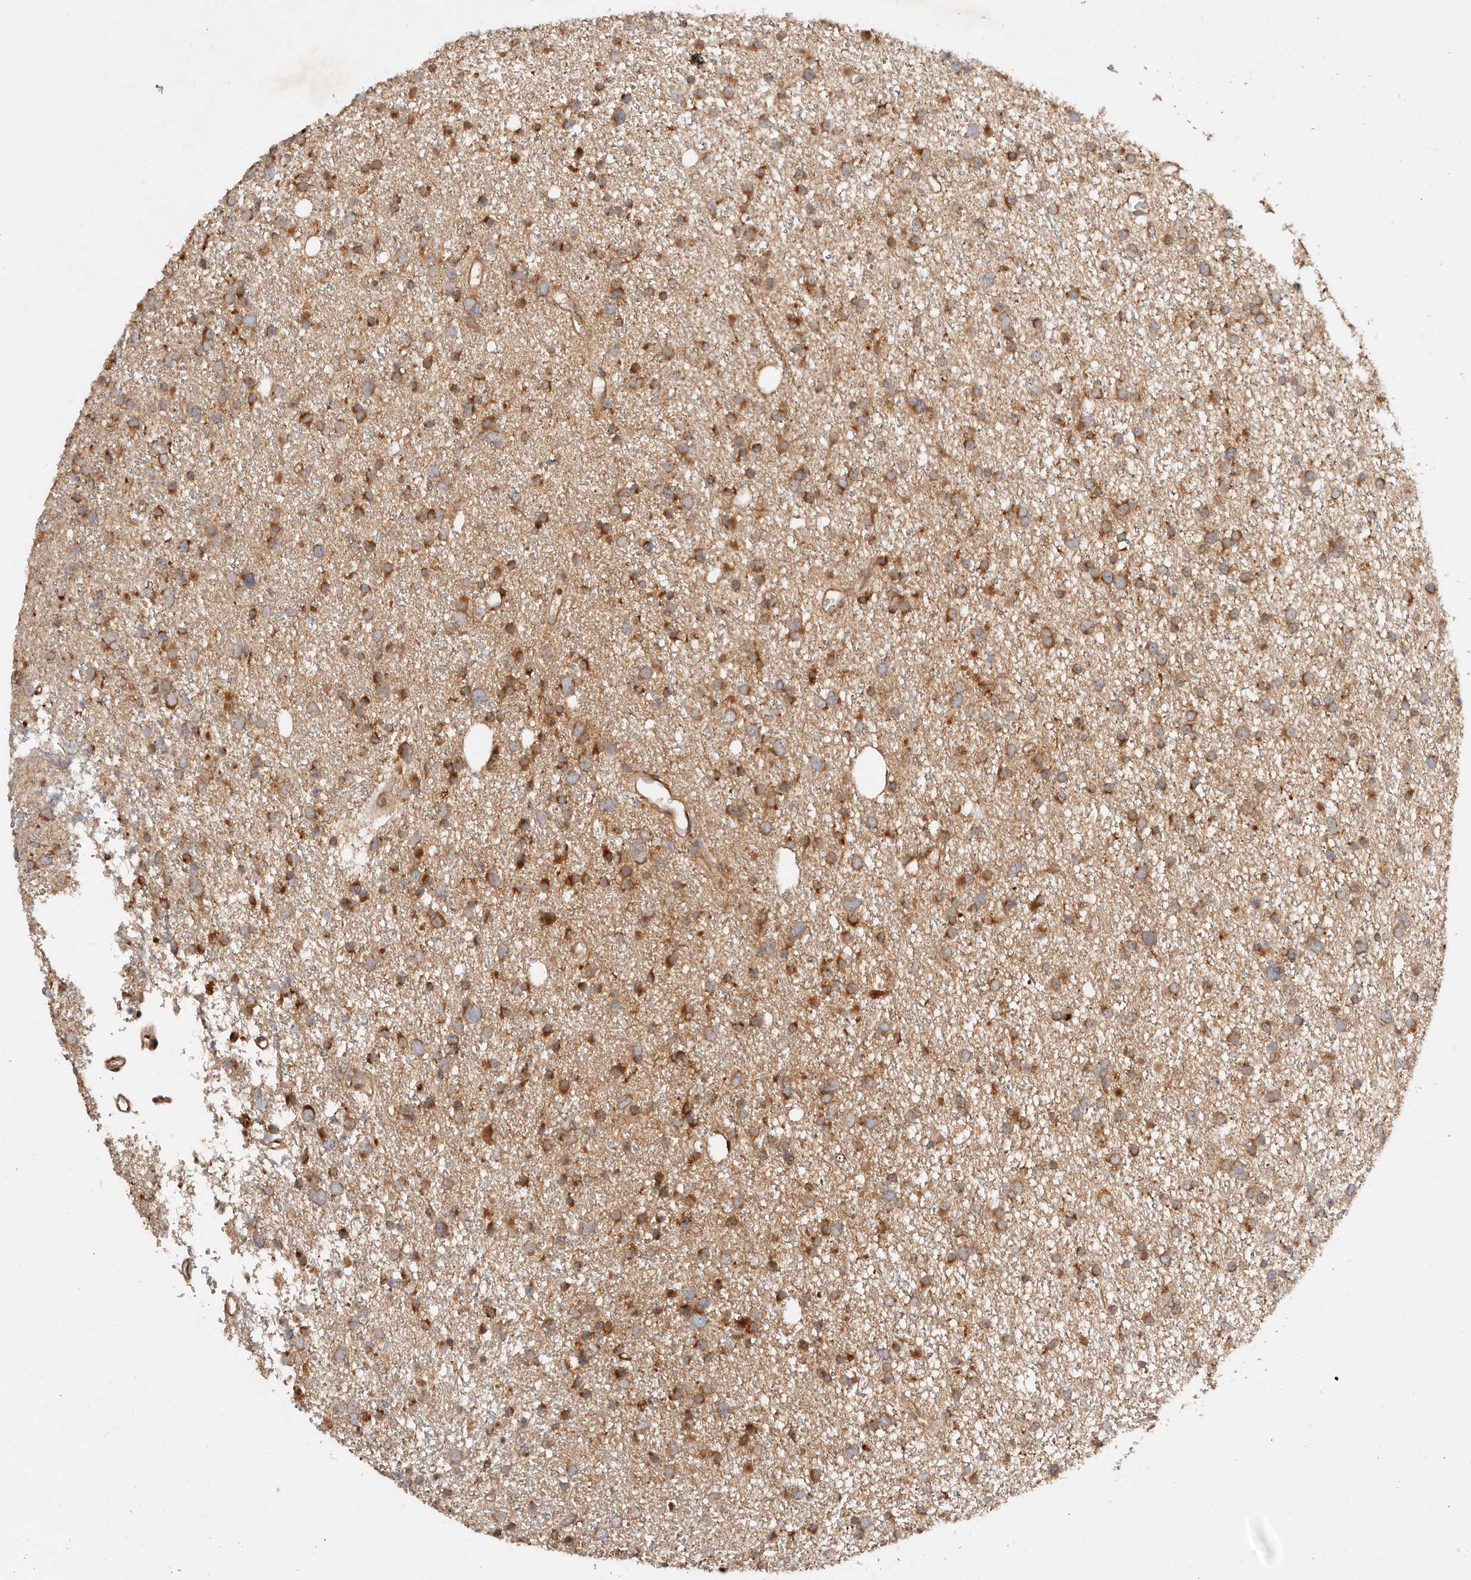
{"staining": {"intensity": "moderate", "quantity": ">75%", "location": "cytoplasmic/membranous"}, "tissue": "glioma", "cell_type": "Tumor cells", "image_type": "cancer", "snomed": [{"axis": "morphology", "description": "Glioma, malignant, Low grade"}, {"axis": "topography", "description": "Cerebral cortex"}], "caption": "Tumor cells reveal medium levels of moderate cytoplasmic/membranous staining in about >75% of cells in glioma. Using DAB (3,3'-diaminobenzidine) (brown) and hematoxylin (blue) stains, captured at high magnification using brightfield microscopy.", "gene": "DENND11", "patient": {"sex": "female", "age": 39}}